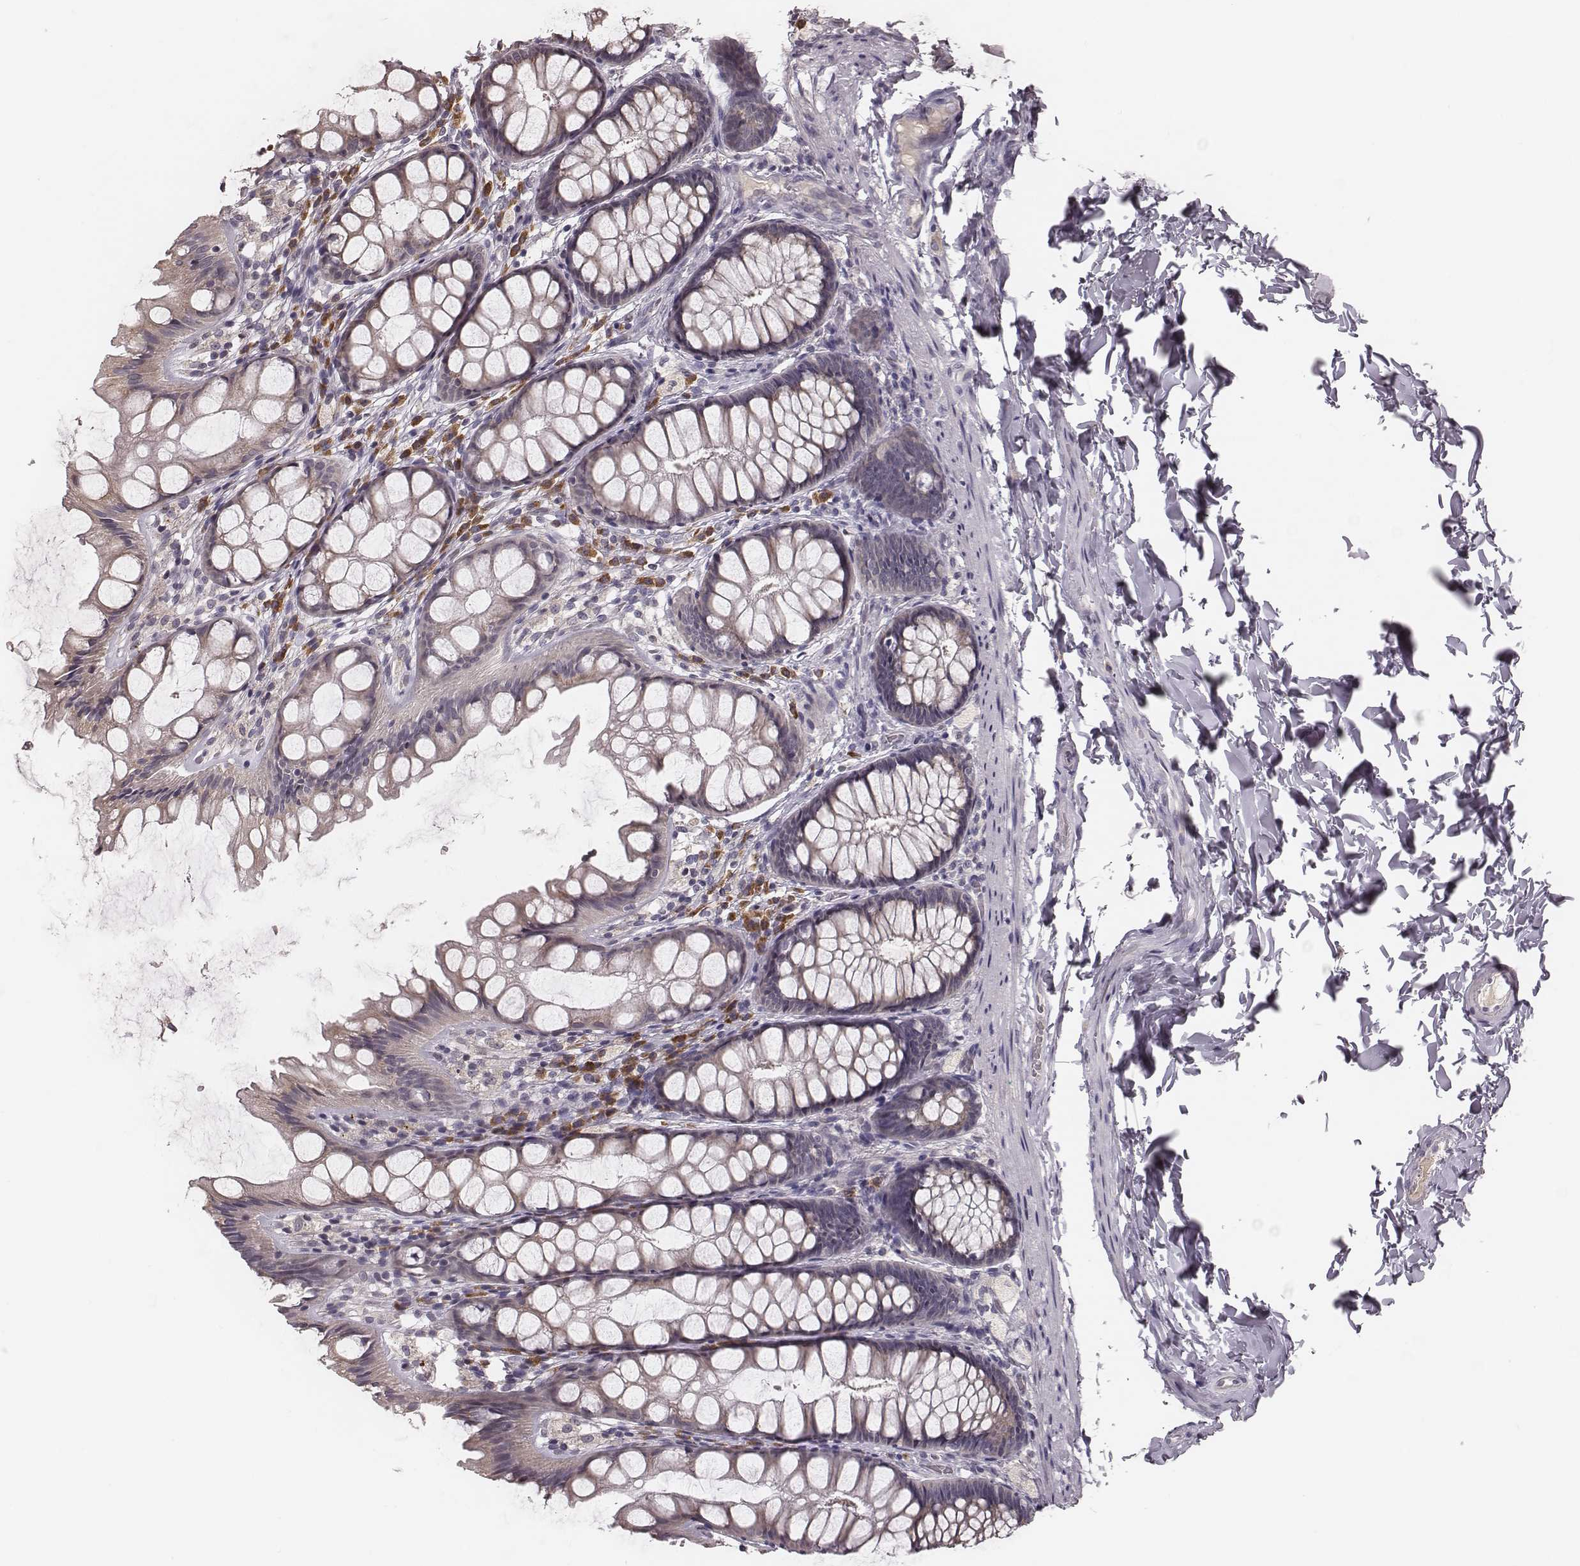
{"staining": {"intensity": "negative", "quantity": "none", "location": "none"}, "tissue": "colon", "cell_type": "Glandular cells", "image_type": "normal", "snomed": [{"axis": "morphology", "description": "Normal tissue, NOS"}, {"axis": "topography", "description": "Colon"}], "caption": "The histopathology image exhibits no significant positivity in glandular cells of colon.", "gene": "P2RX5", "patient": {"sex": "male", "age": 47}}